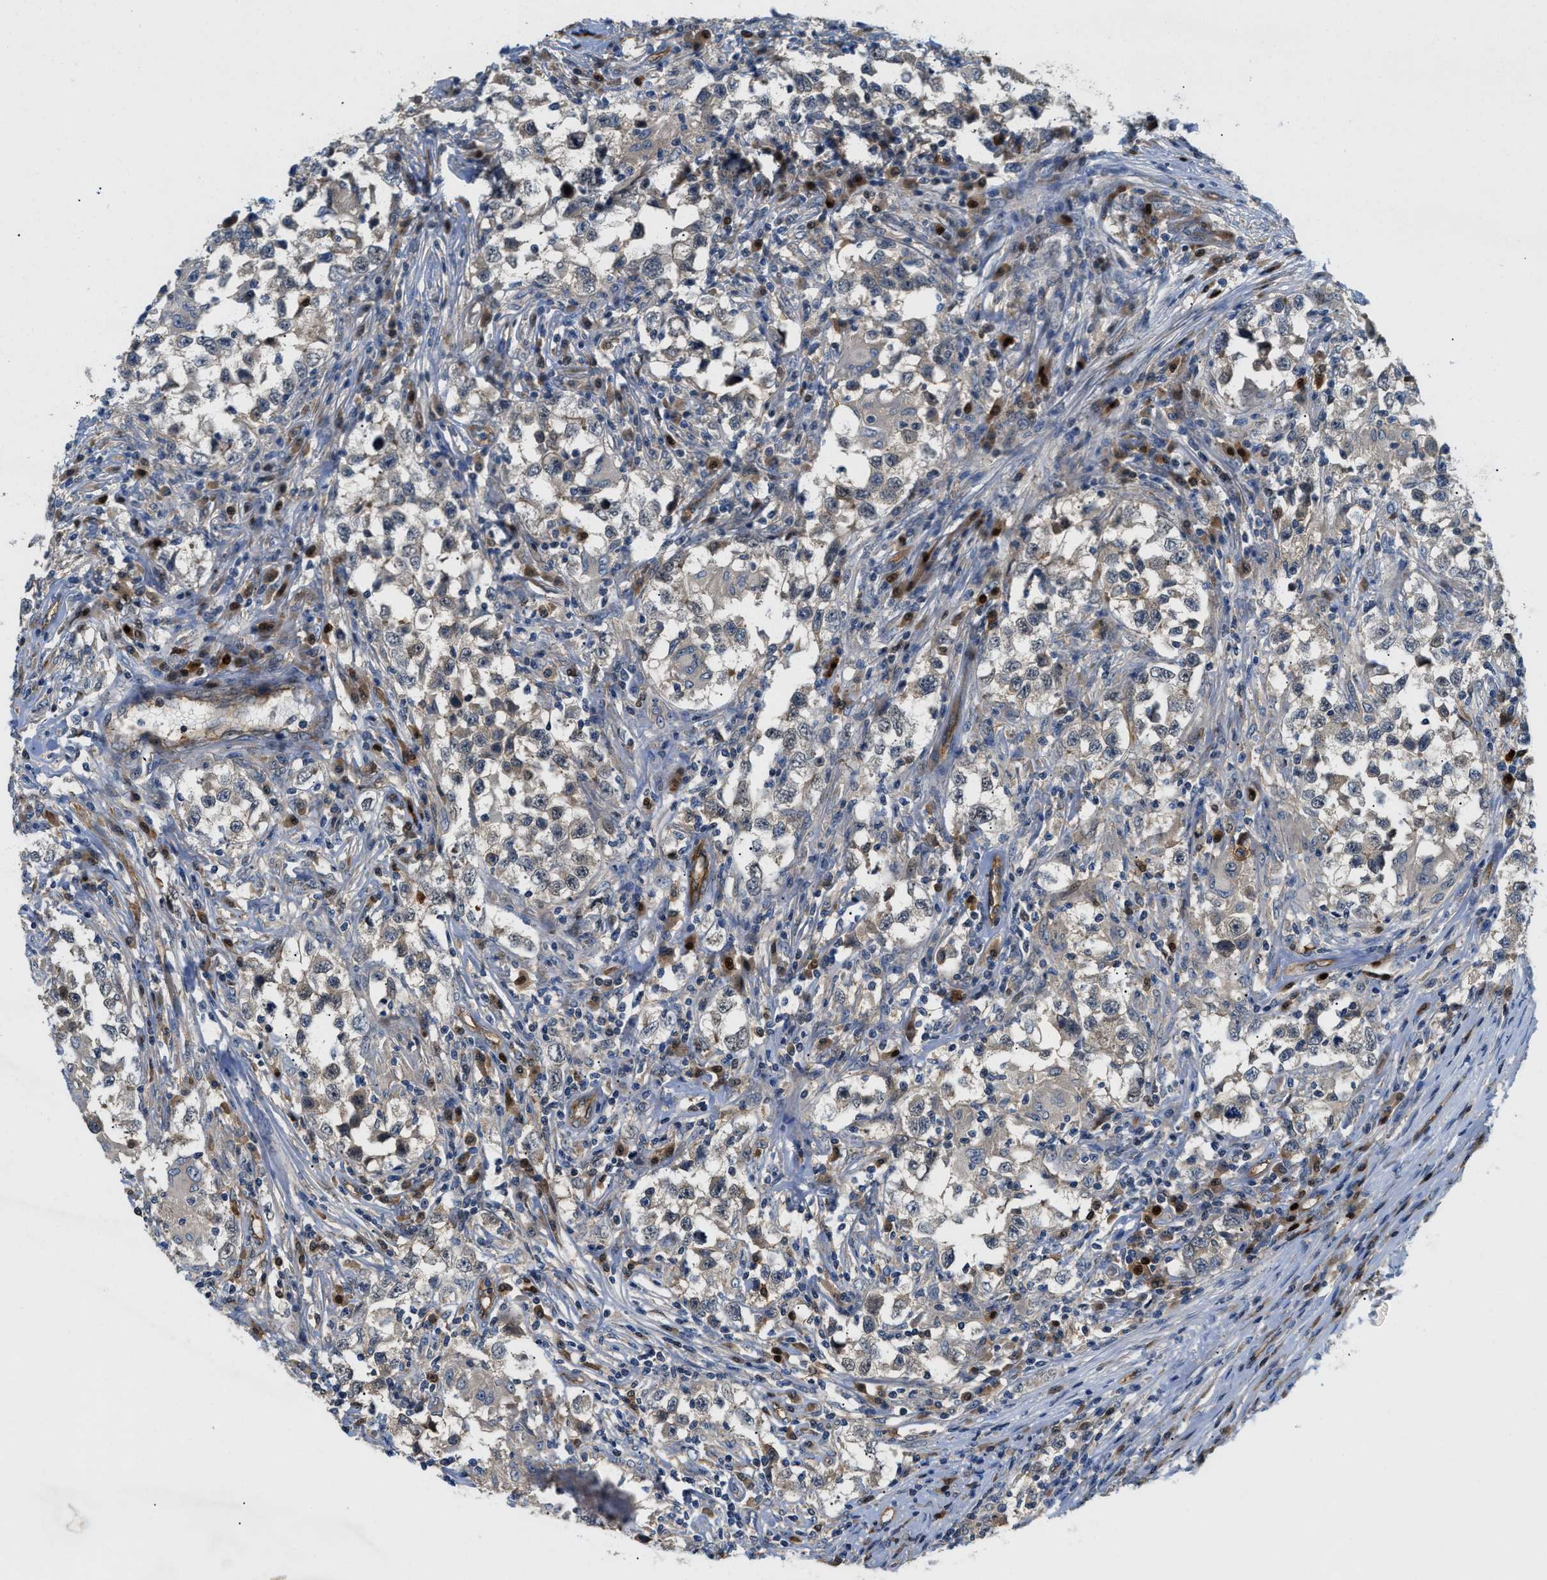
{"staining": {"intensity": "negative", "quantity": "none", "location": "none"}, "tissue": "testis cancer", "cell_type": "Tumor cells", "image_type": "cancer", "snomed": [{"axis": "morphology", "description": "Carcinoma, Embryonal, NOS"}, {"axis": "topography", "description": "Testis"}], "caption": "Human testis cancer (embryonal carcinoma) stained for a protein using immunohistochemistry (IHC) exhibits no staining in tumor cells.", "gene": "TRAK2", "patient": {"sex": "male", "age": 21}}